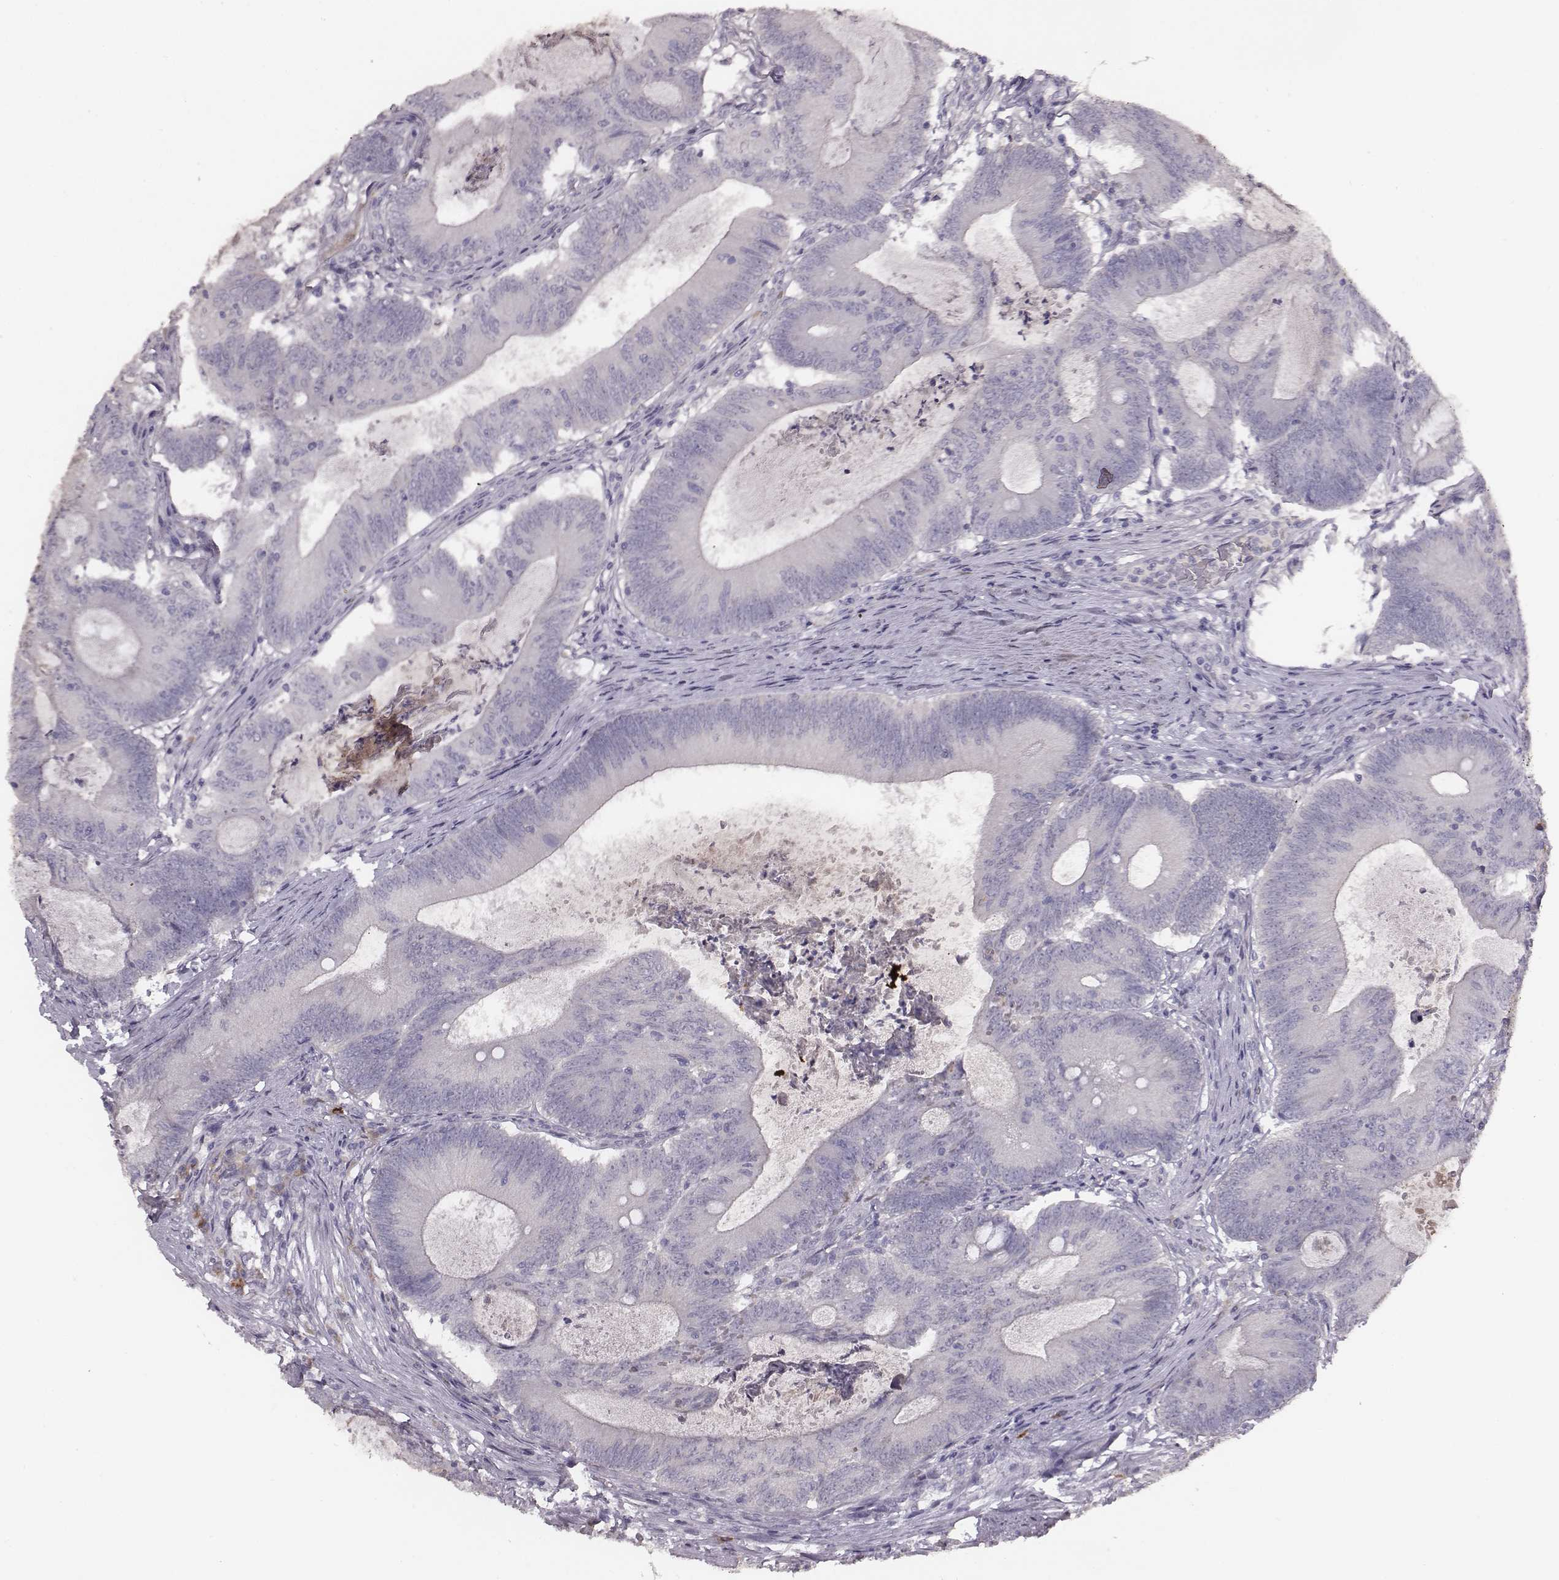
{"staining": {"intensity": "negative", "quantity": "none", "location": "none"}, "tissue": "colorectal cancer", "cell_type": "Tumor cells", "image_type": "cancer", "snomed": [{"axis": "morphology", "description": "Adenocarcinoma, NOS"}, {"axis": "topography", "description": "Colon"}], "caption": "The immunohistochemistry (IHC) histopathology image has no significant expression in tumor cells of colorectal adenocarcinoma tissue. The staining was performed using DAB (3,3'-diaminobenzidine) to visualize the protein expression in brown, while the nuclei were stained in blue with hematoxylin (Magnification: 20x).", "gene": "SLC22A6", "patient": {"sex": "female", "age": 70}}